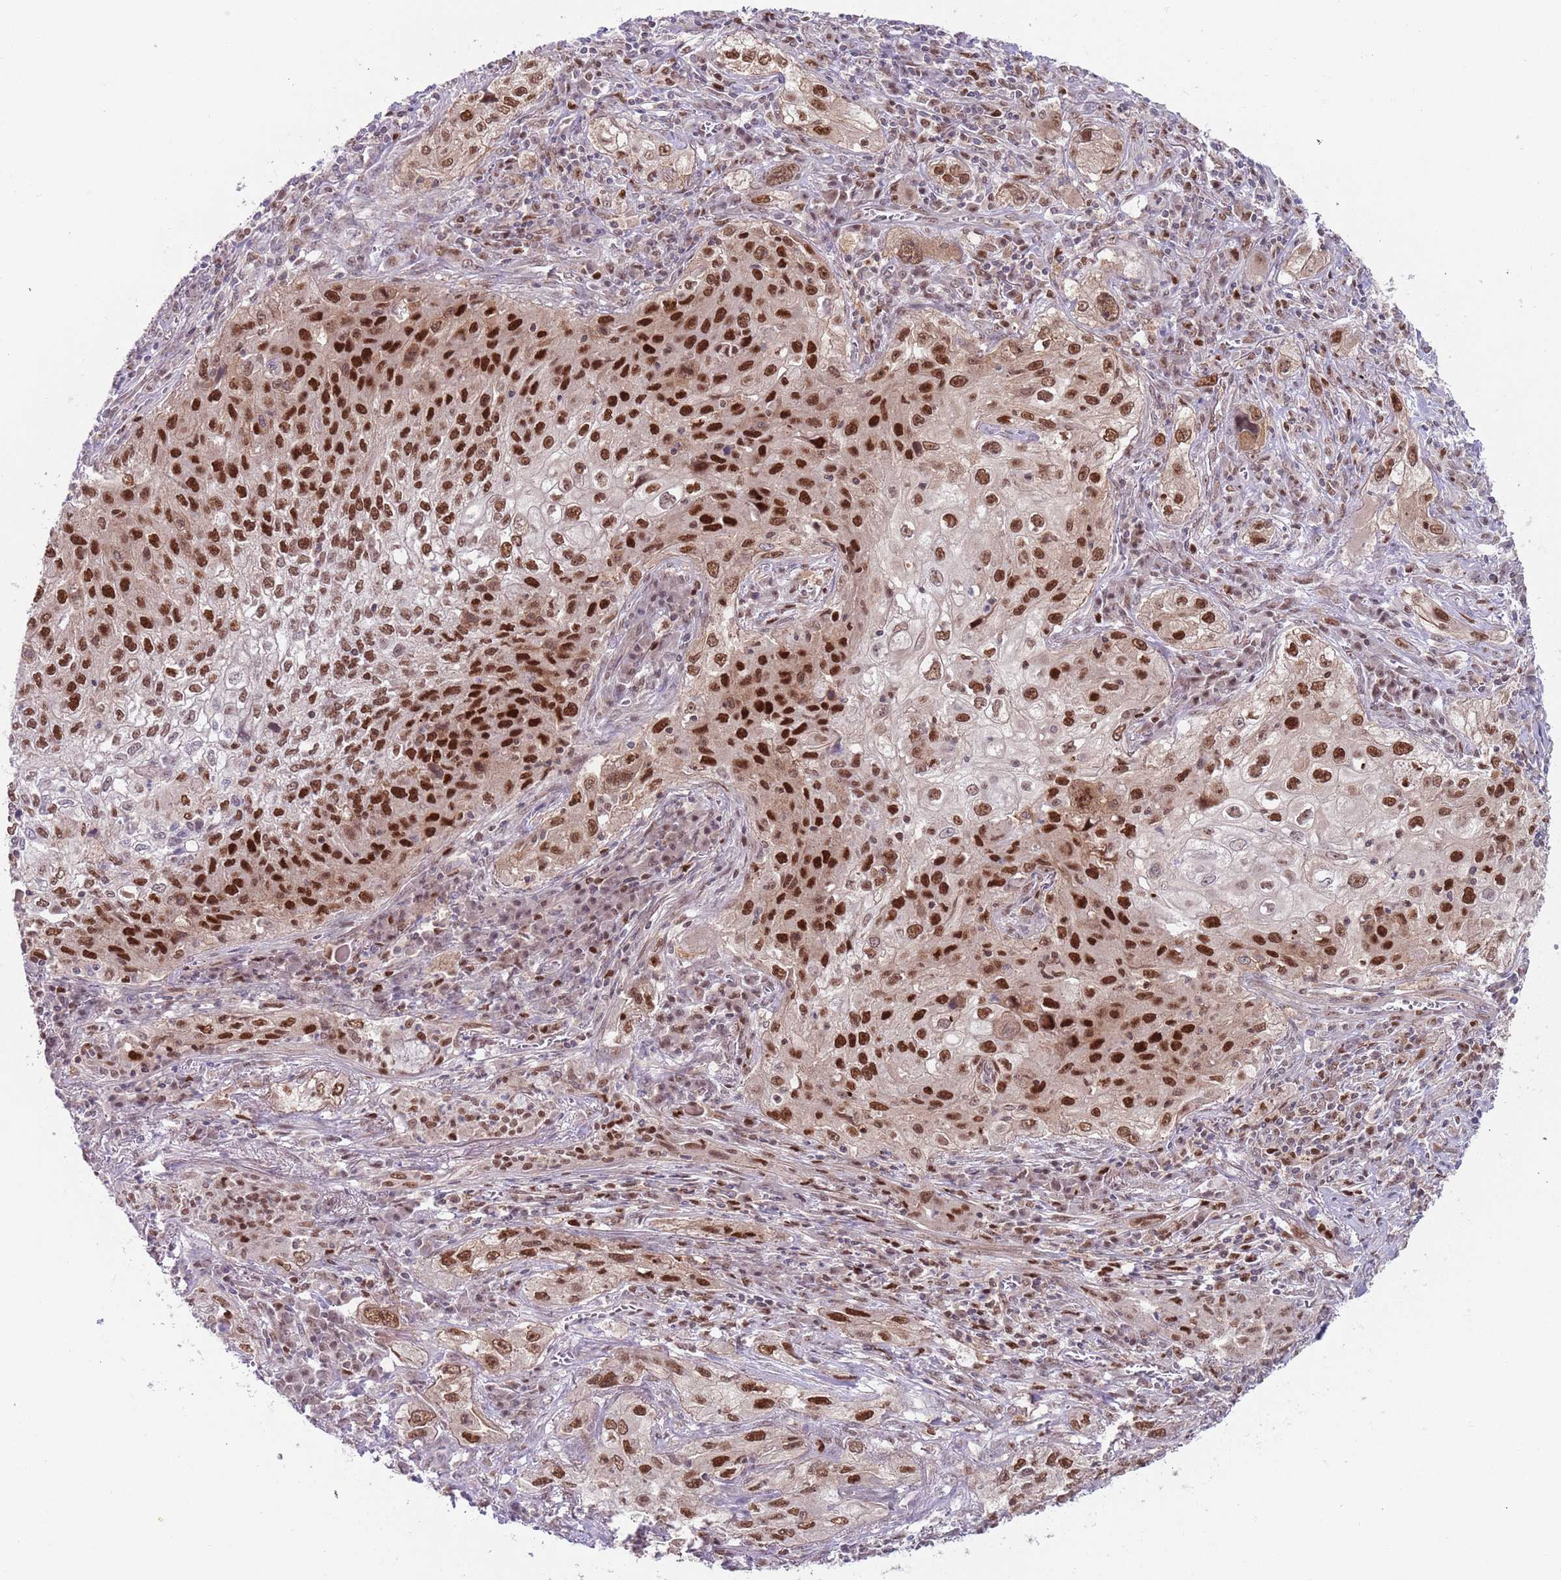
{"staining": {"intensity": "strong", "quantity": ">75%", "location": "nuclear"}, "tissue": "lung cancer", "cell_type": "Tumor cells", "image_type": "cancer", "snomed": [{"axis": "morphology", "description": "Squamous cell carcinoma, NOS"}, {"axis": "topography", "description": "Lung"}], "caption": "The micrograph exhibits staining of lung cancer, revealing strong nuclear protein staining (brown color) within tumor cells. The staining is performed using DAB brown chromogen to label protein expression. The nuclei are counter-stained blue using hematoxylin.", "gene": "RMND5B", "patient": {"sex": "female", "age": 69}}